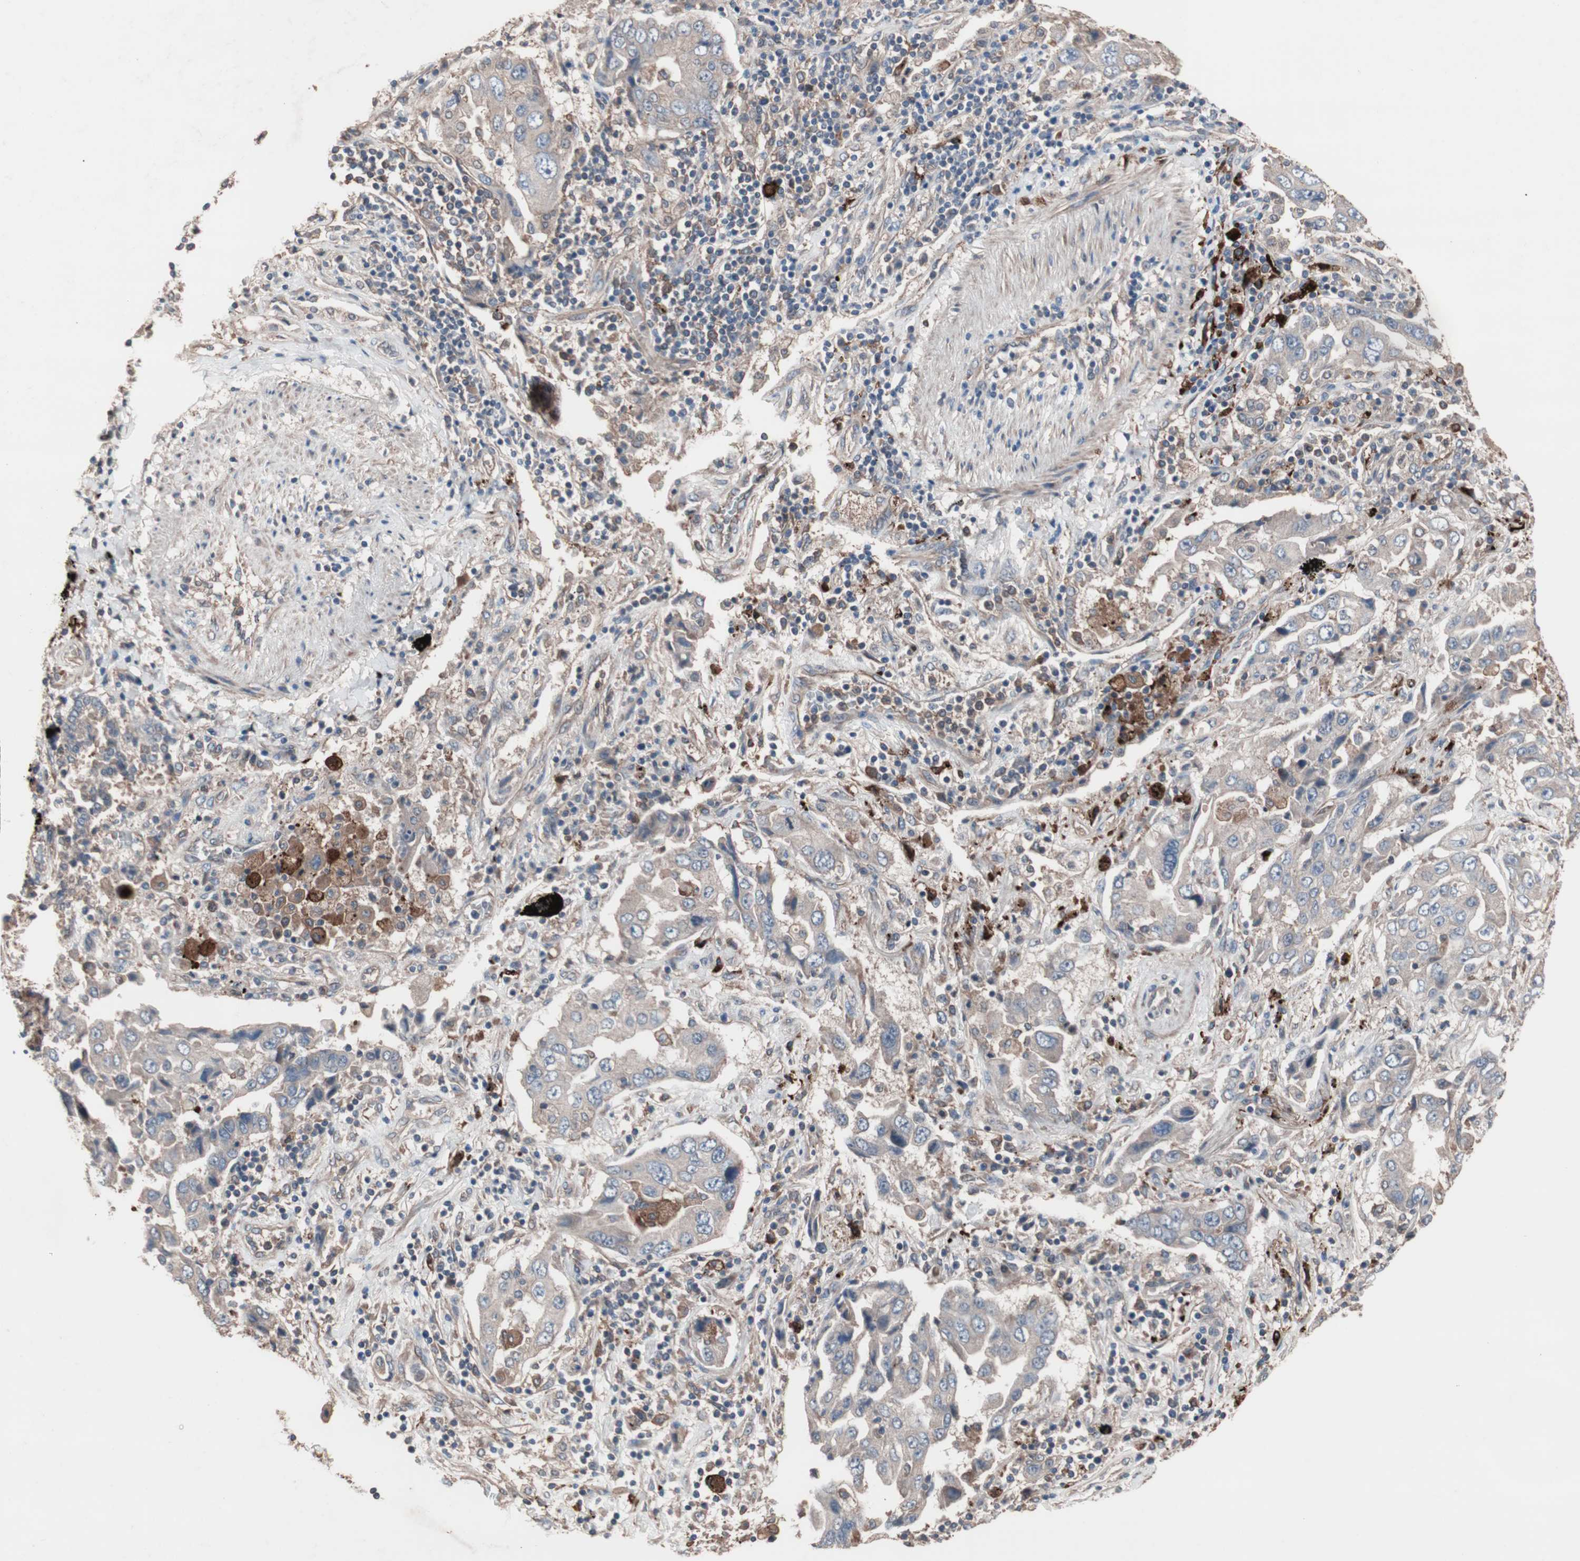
{"staining": {"intensity": "weak", "quantity": "25%-75%", "location": "cytoplasmic/membranous"}, "tissue": "lung cancer", "cell_type": "Tumor cells", "image_type": "cancer", "snomed": [{"axis": "morphology", "description": "Adenocarcinoma, NOS"}, {"axis": "topography", "description": "Lung"}], "caption": "DAB (3,3'-diaminobenzidine) immunohistochemical staining of human lung cancer (adenocarcinoma) shows weak cytoplasmic/membranous protein positivity in approximately 25%-75% of tumor cells.", "gene": "ATG7", "patient": {"sex": "female", "age": 65}}